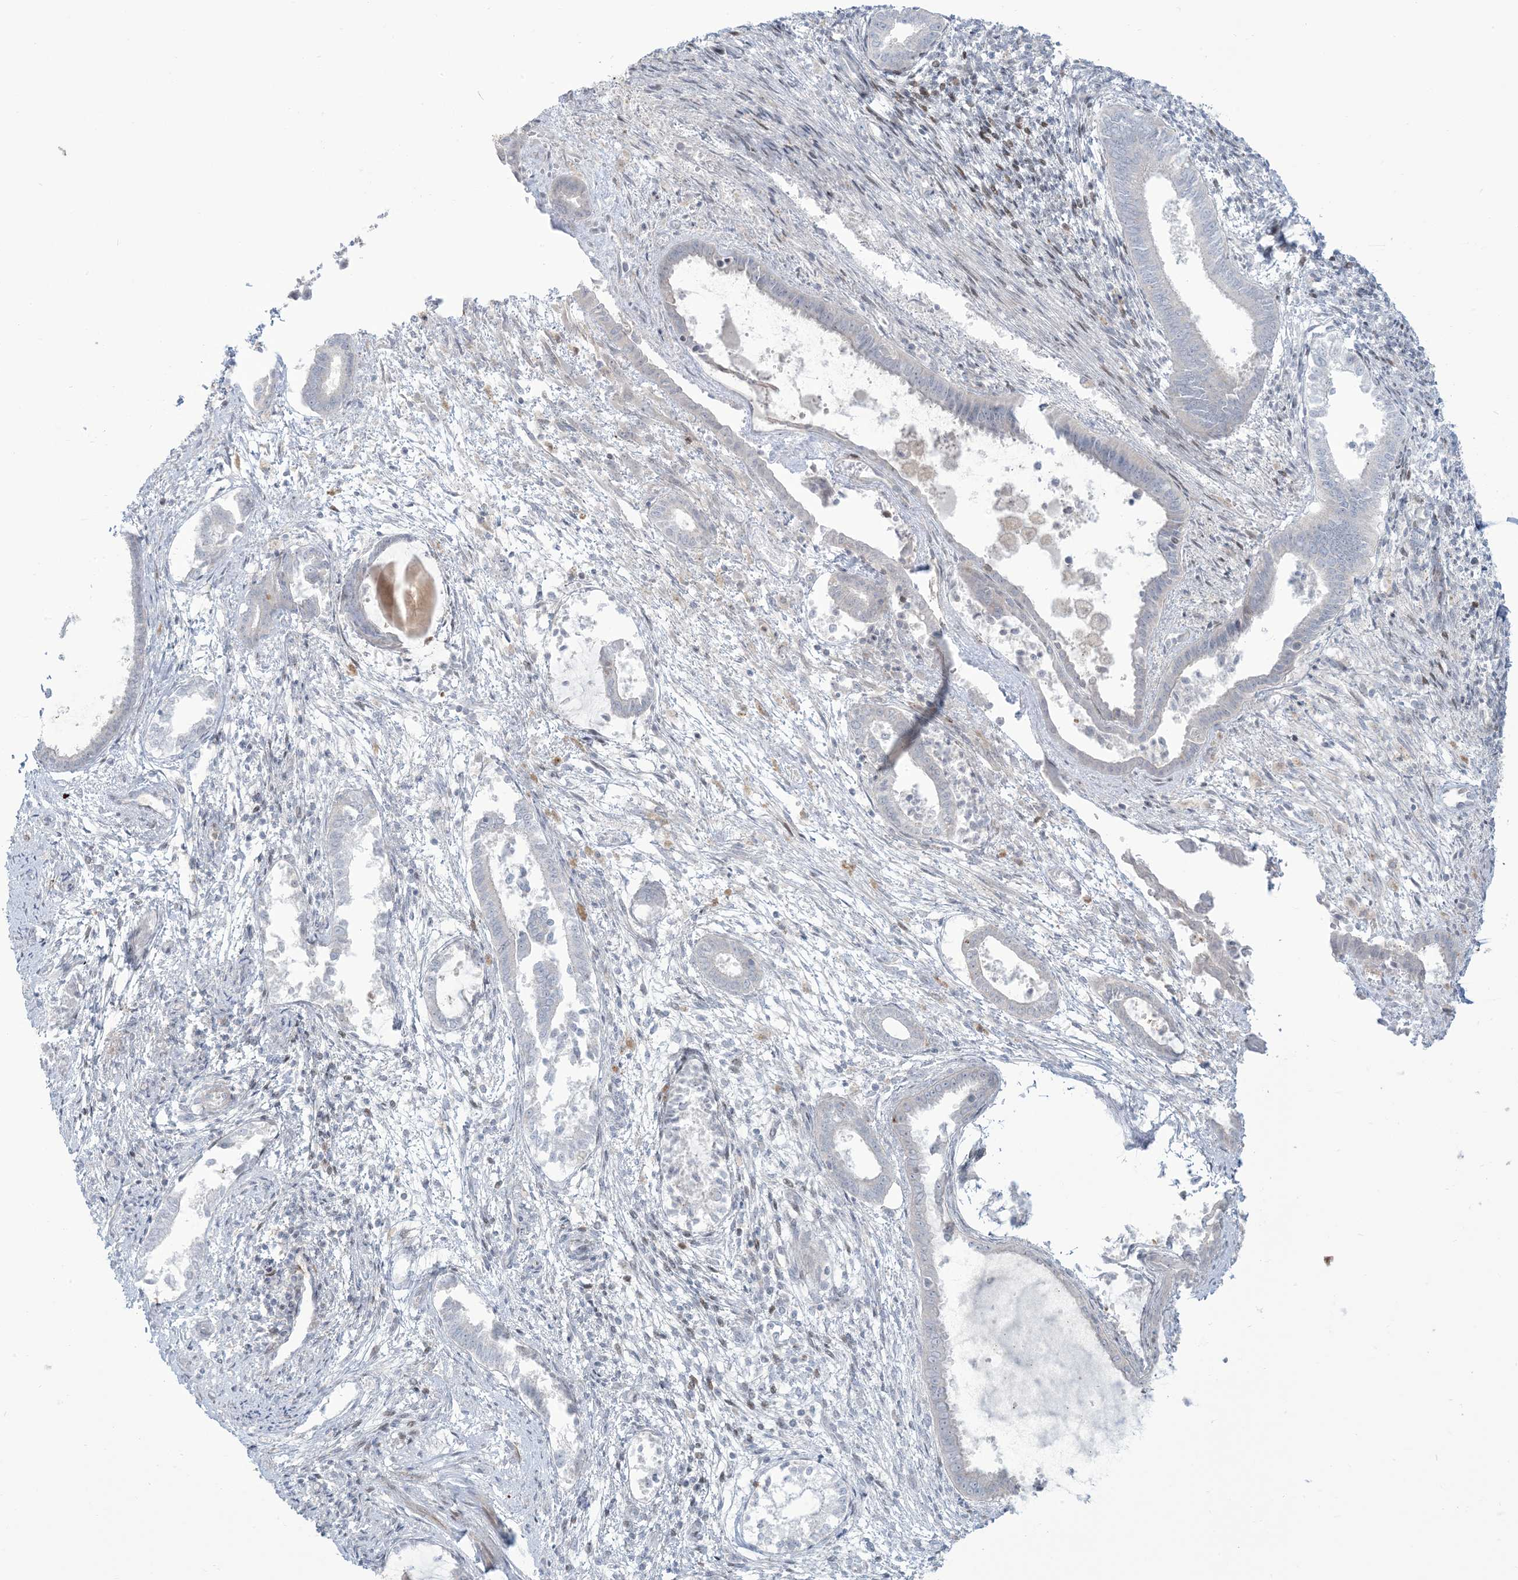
{"staining": {"intensity": "negative", "quantity": "none", "location": "none"}, "tissue": "endometrium", "cell_type": "Cells in endometrial stroma", "image_type": "normal", "snomed": [{"axis": "morphology", "description": "Normal tissue, NOS"}, {"axis": "topography", "description": "Endometrium"}], "caption": "Immunohistochemistry of unremarkable human endometrium displays no staining in cells in endometrial stroma.", "gene": "AFTPH", "patient": {"sex": "female", "age": 56}}